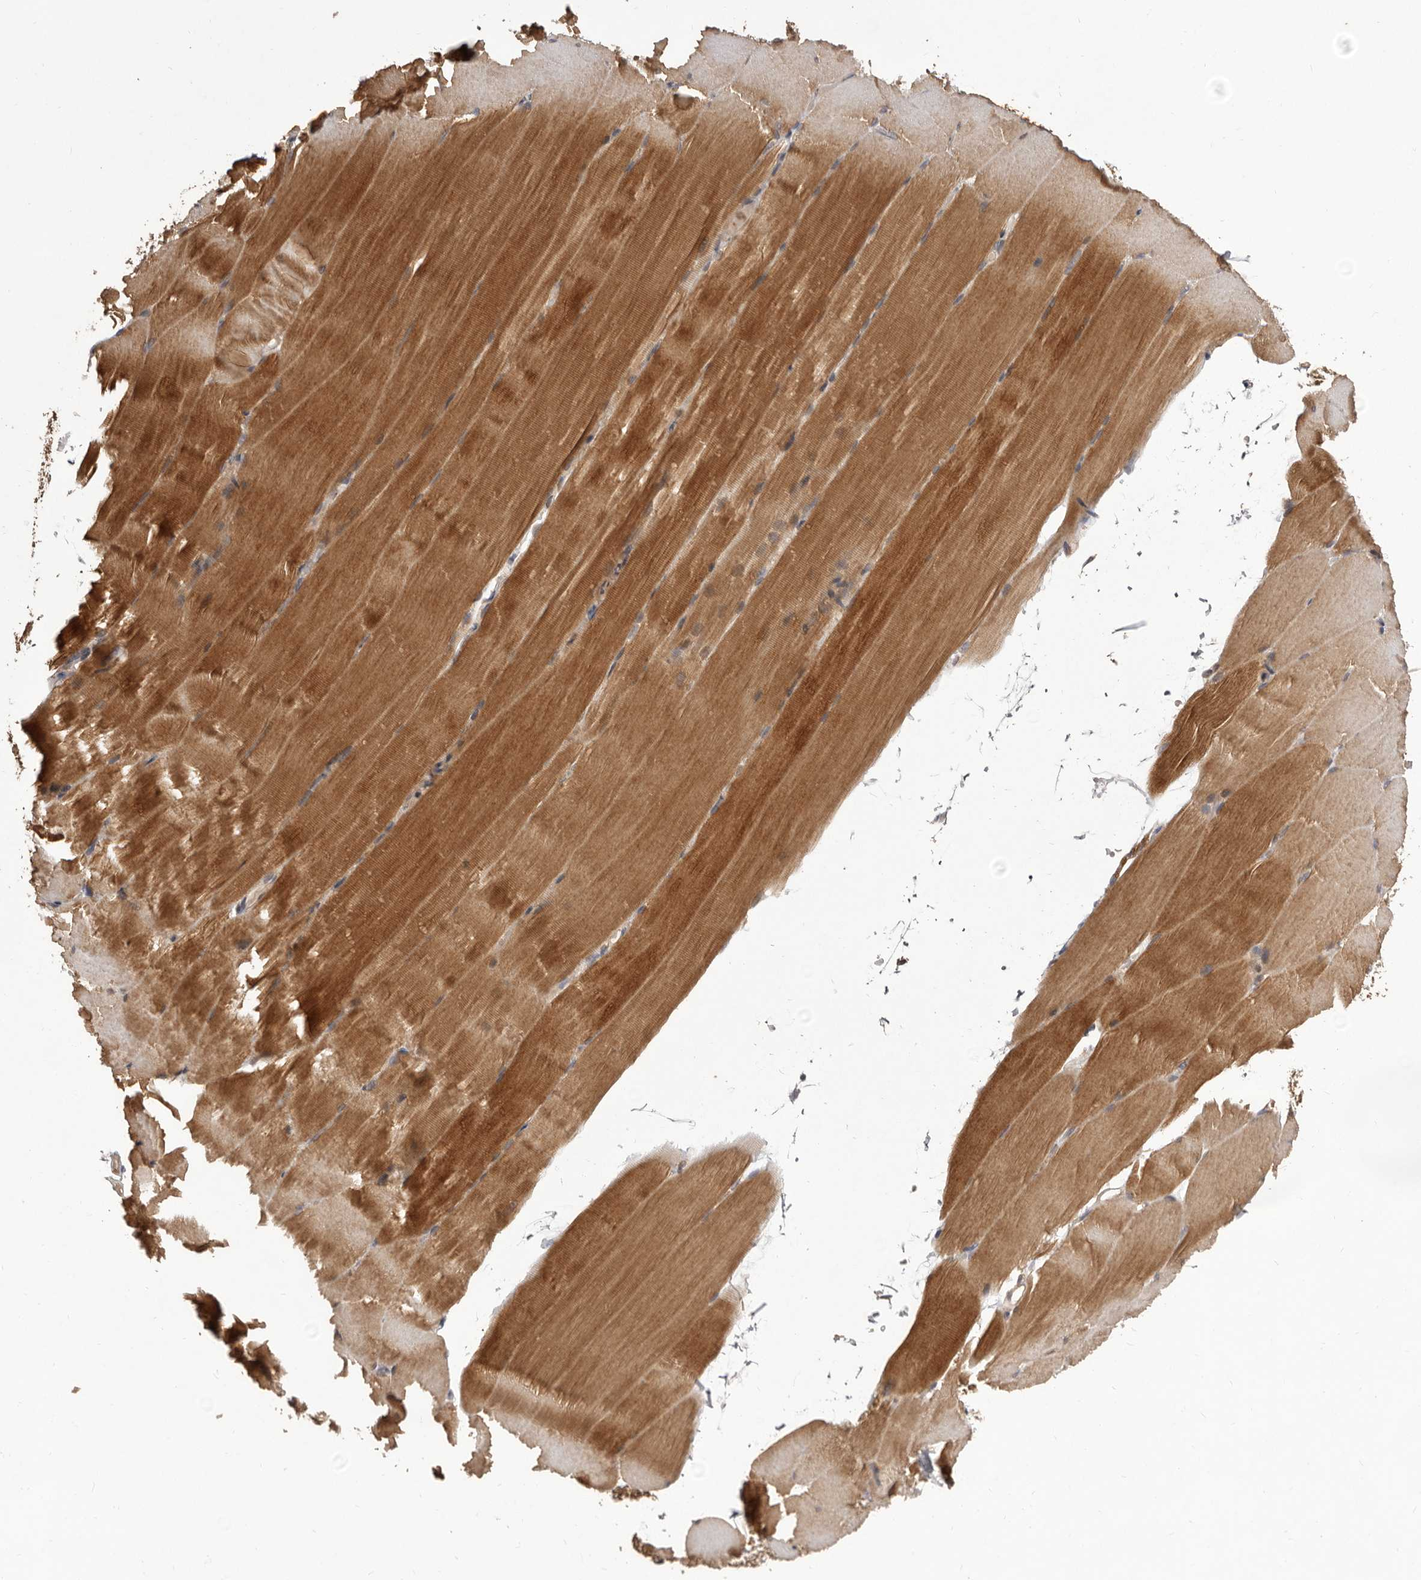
{"staining": {"intensity": "moderate", "quantity": ">75%", "location": "cytoplasmic/membranous"}, "tissue": "skeletal muscle", "cell_type": "Myocytes", "image_type": "normal", "snomed": [{"axis": "morphology", "description": "Normal tissue, NOS"}, {"axis": "topography", "description": "Skeletal muscle"}, {"axis": "topography", "description": "Parathyroid gland"}], "caption": "Moderate cytoplasmic/membranous staining for a protein is present in approximately >75% of myocytes of normal skeletal muscle using immunohistochemistry.", "gene": "HBS1L", "patient": {"sex": "female", "age": 37}}